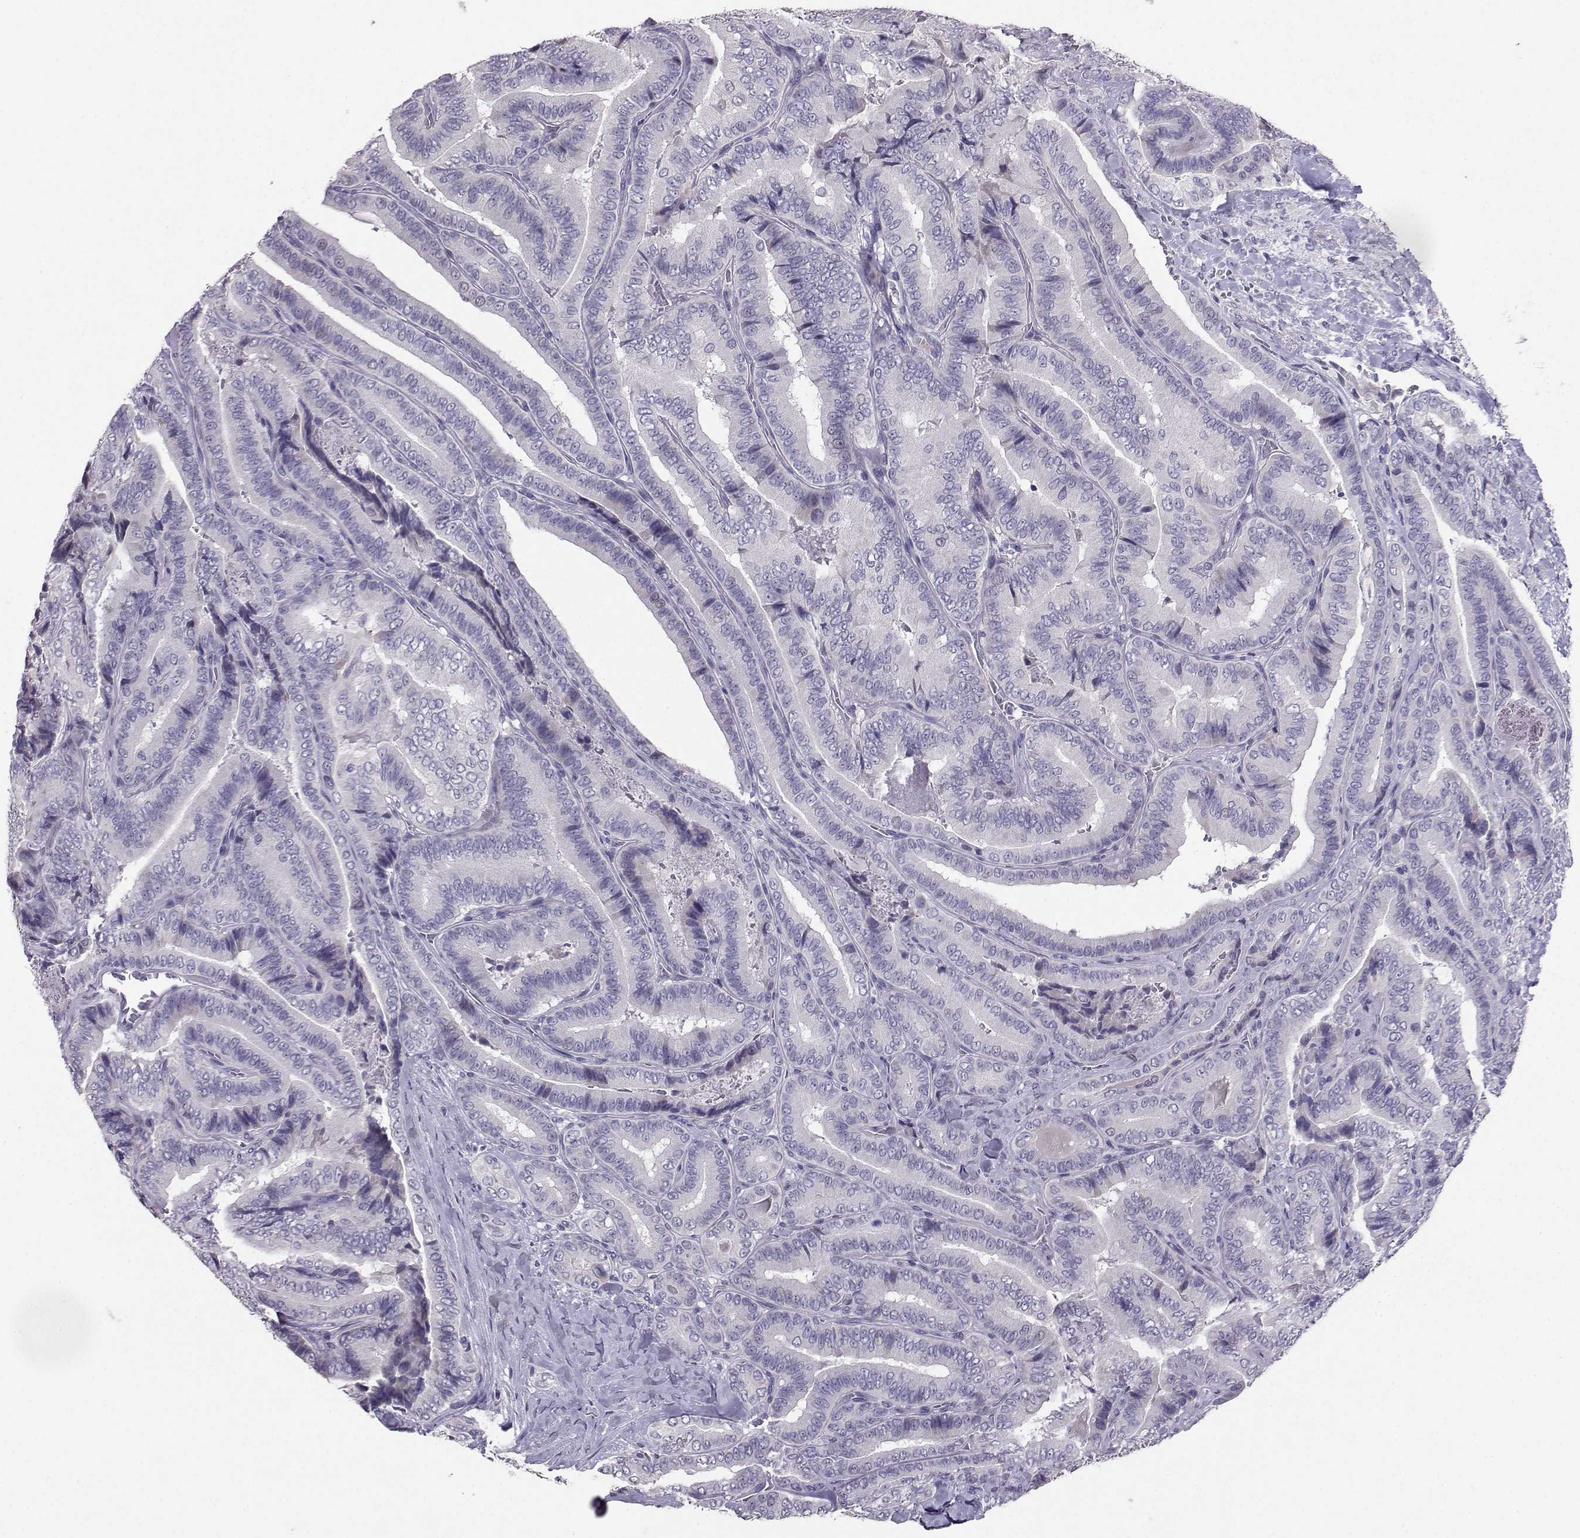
{"staining": {"intensity": "negative", "quantity": "none", "location": "none"}, "tissue": "thyroid cancer", "cell_type": "Tumor cells", "image_type": "cancer", "snomed": [{"axis": "morphology", "description": "Papillary adenocarcinoma, NOS"}, {"axis": "topography", "description": "Thyroid gland"}], "caption": "Tumor cells show no significant protein staining in thyroid papillary adenocarcinoma.", "gene": "CARTPT", "patient": {"sex": "male", "age": 61}}